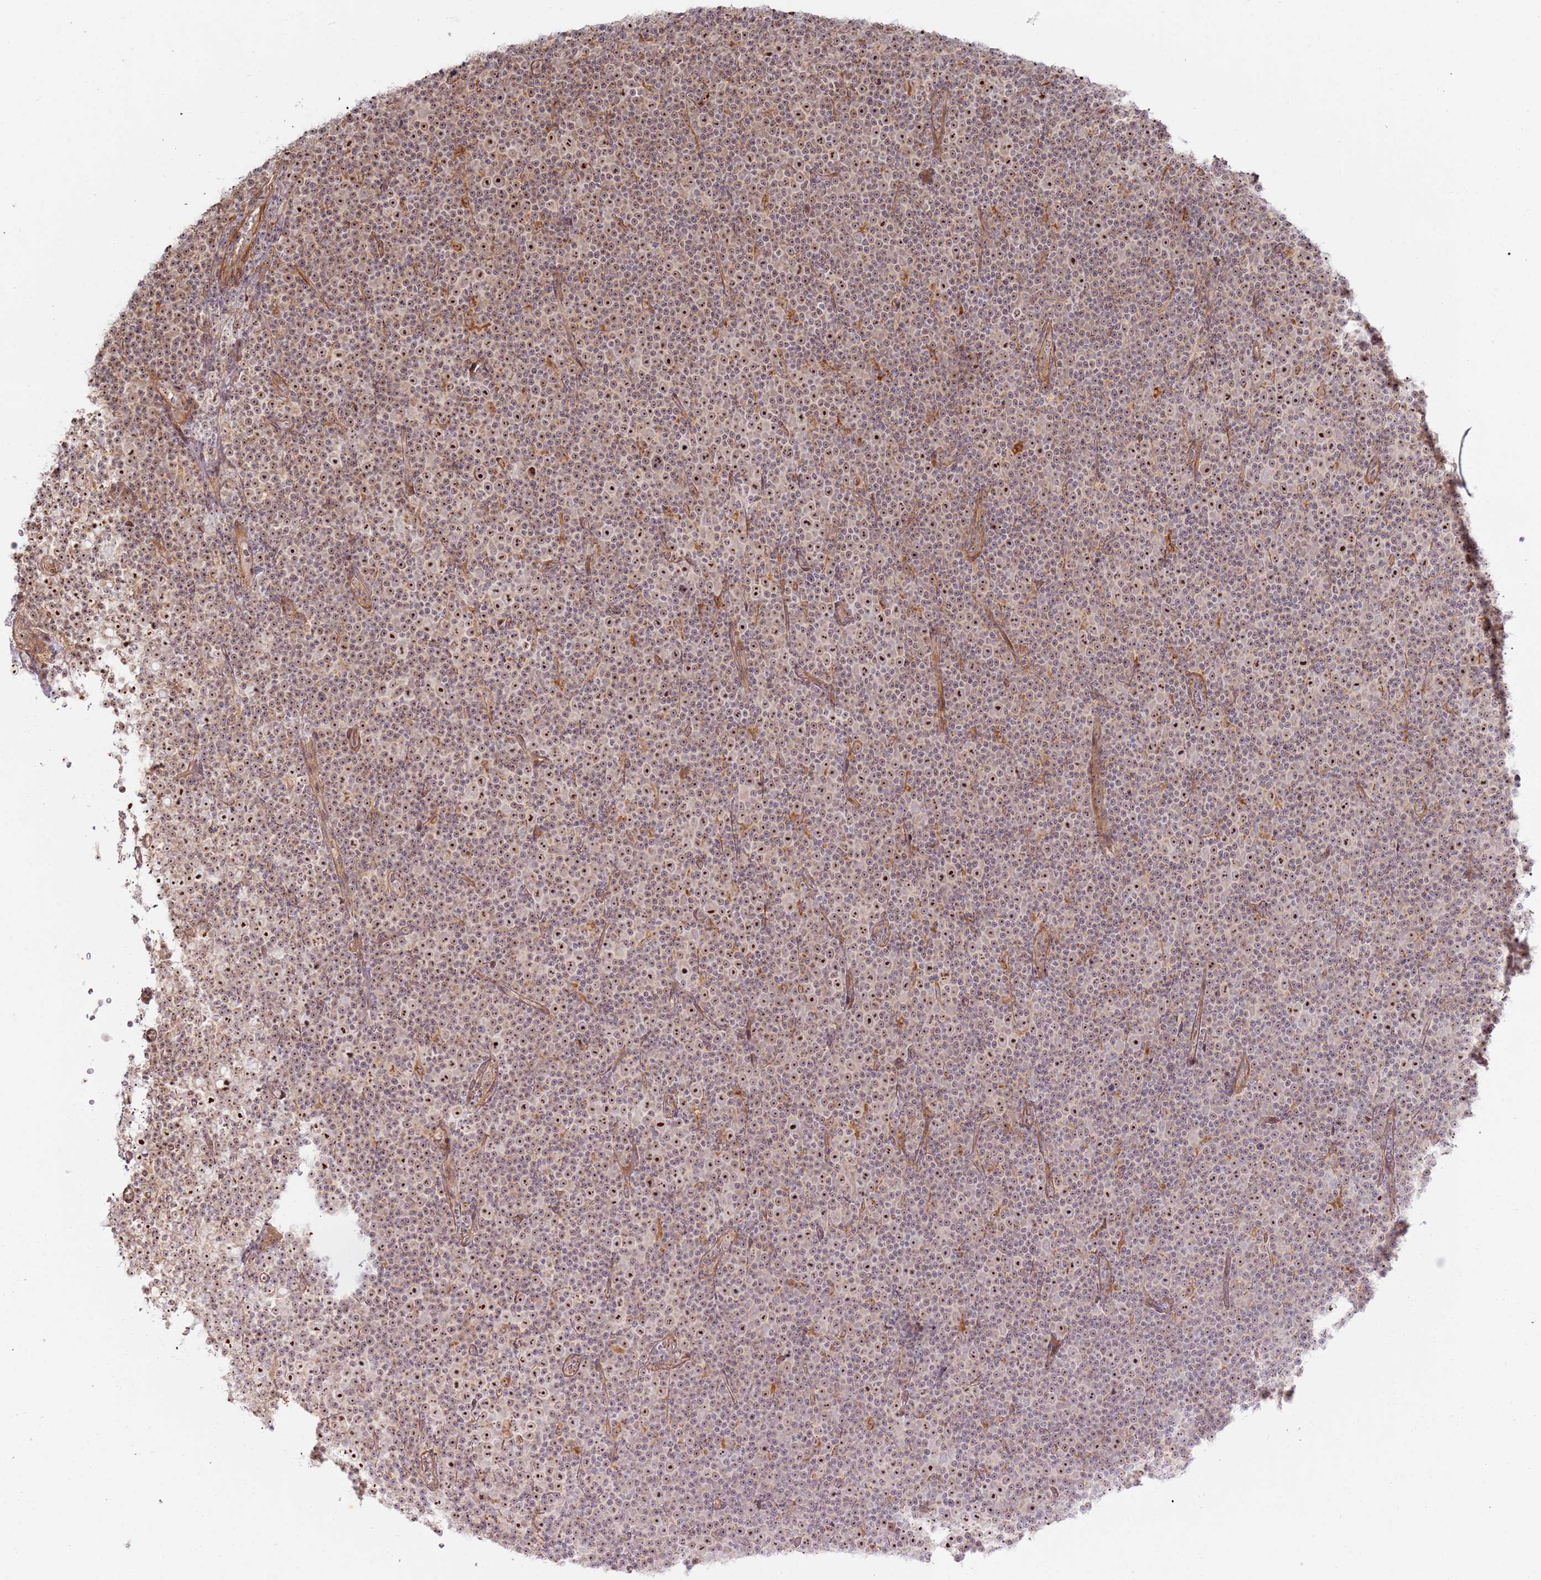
{"staining": {"intensity": "moderate", "quantity": ">75%", "location": "nuclear"}, "tissue": "lymphoma", "cell_type": "Tumor cells", "image_type": "cancer", "snomed": [{"axis": "morphology", "description": "Malignant lymphoma, non-Hodgkin's type, Low grade"}, {"axis": "topography", "description": "Lymph node"}], "caption": "Immunohistochemical staining of human lymphoma shows medium levels of moderate nuclear positivity in about >75% of tumor cells.", "gene": "CNPY1", "patient": {"sex": "female", "age": 67}}